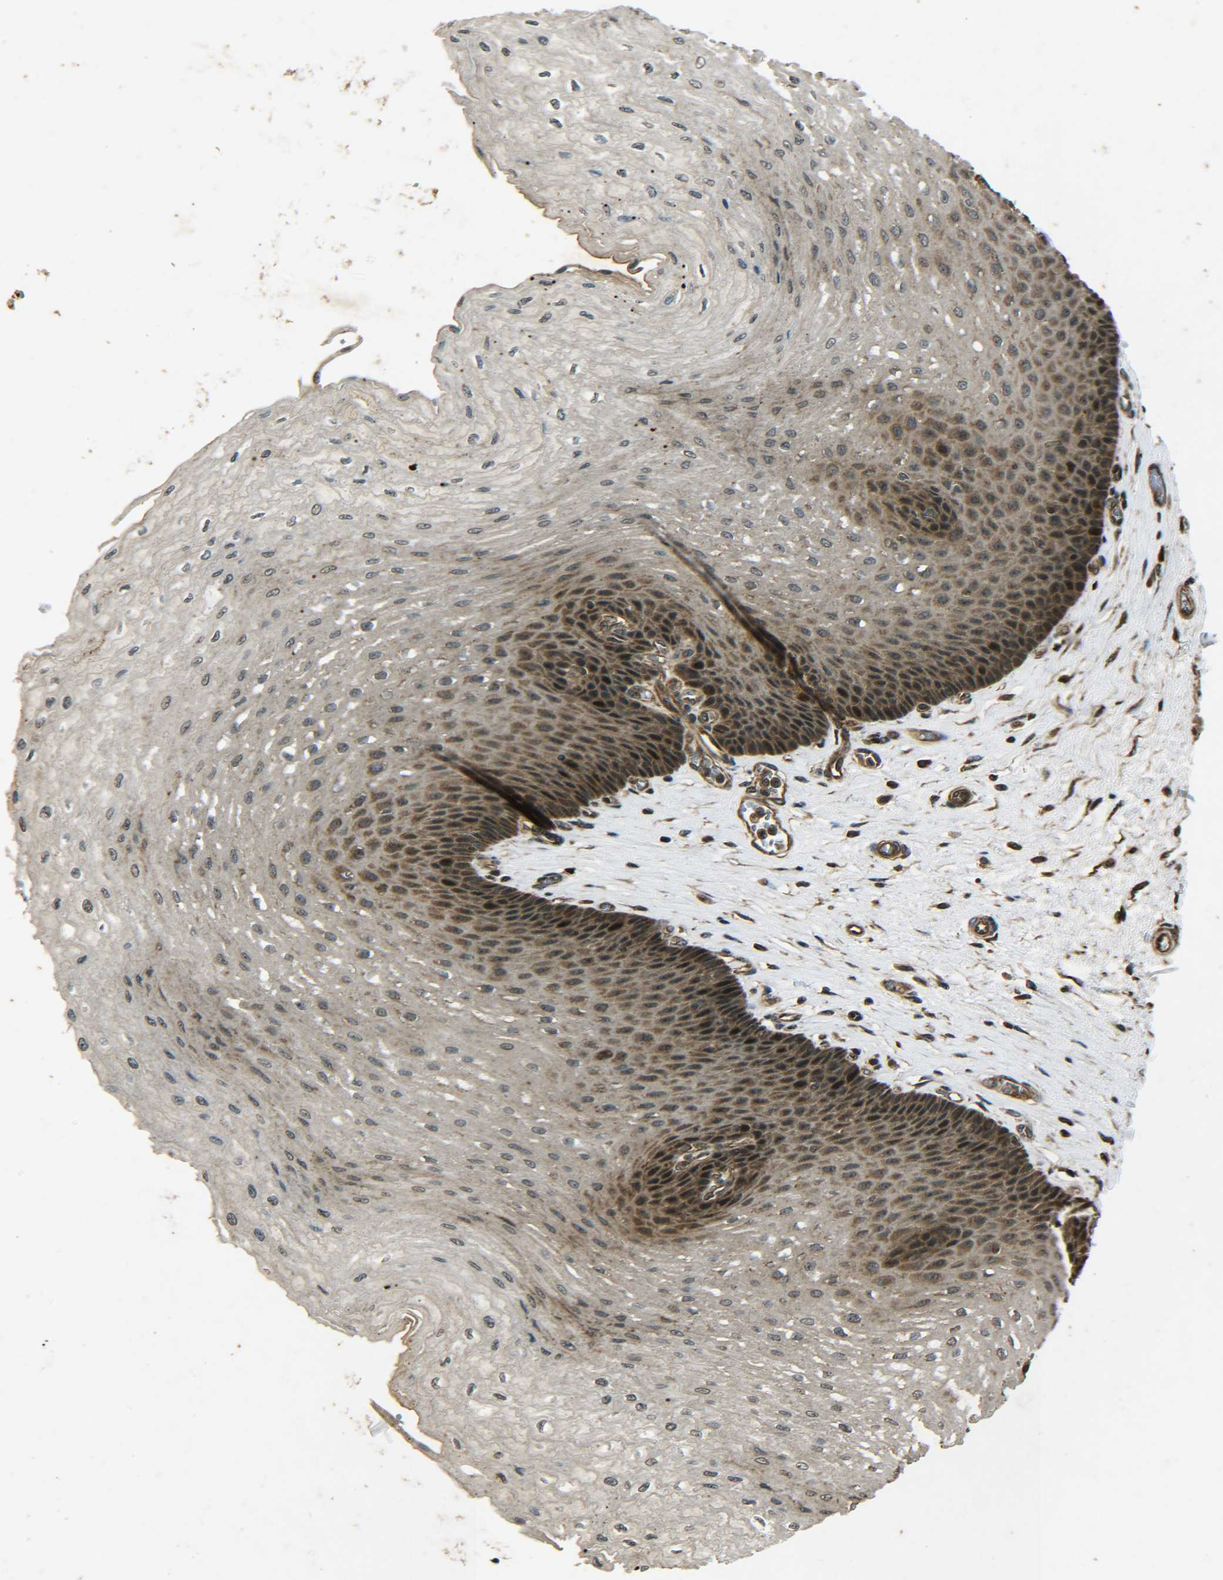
{"staining": {"intensity": "moderate", "quantity": ">75%", "location": "cytoplasmic/membranous,nuclear"}, "tissue": "esophagus", "cell_type": "Squamous epithelial cells", "image_type": "normal", "snomed": [{"axis": "morphology", "description": "Normal tissue, NOS"}, {"axis": "topography", "description": "Esophagus"}], "caption": "Moderate cytoplasmic/membranous,nuclear protein staining is seen in about >75% of squamous epithelial cells in esophagus. (DAB IHC, brown staining for protein, blue staining for nuclei).", "gene": "PLK2", "patient": {"sex": "female", "age": 72}}